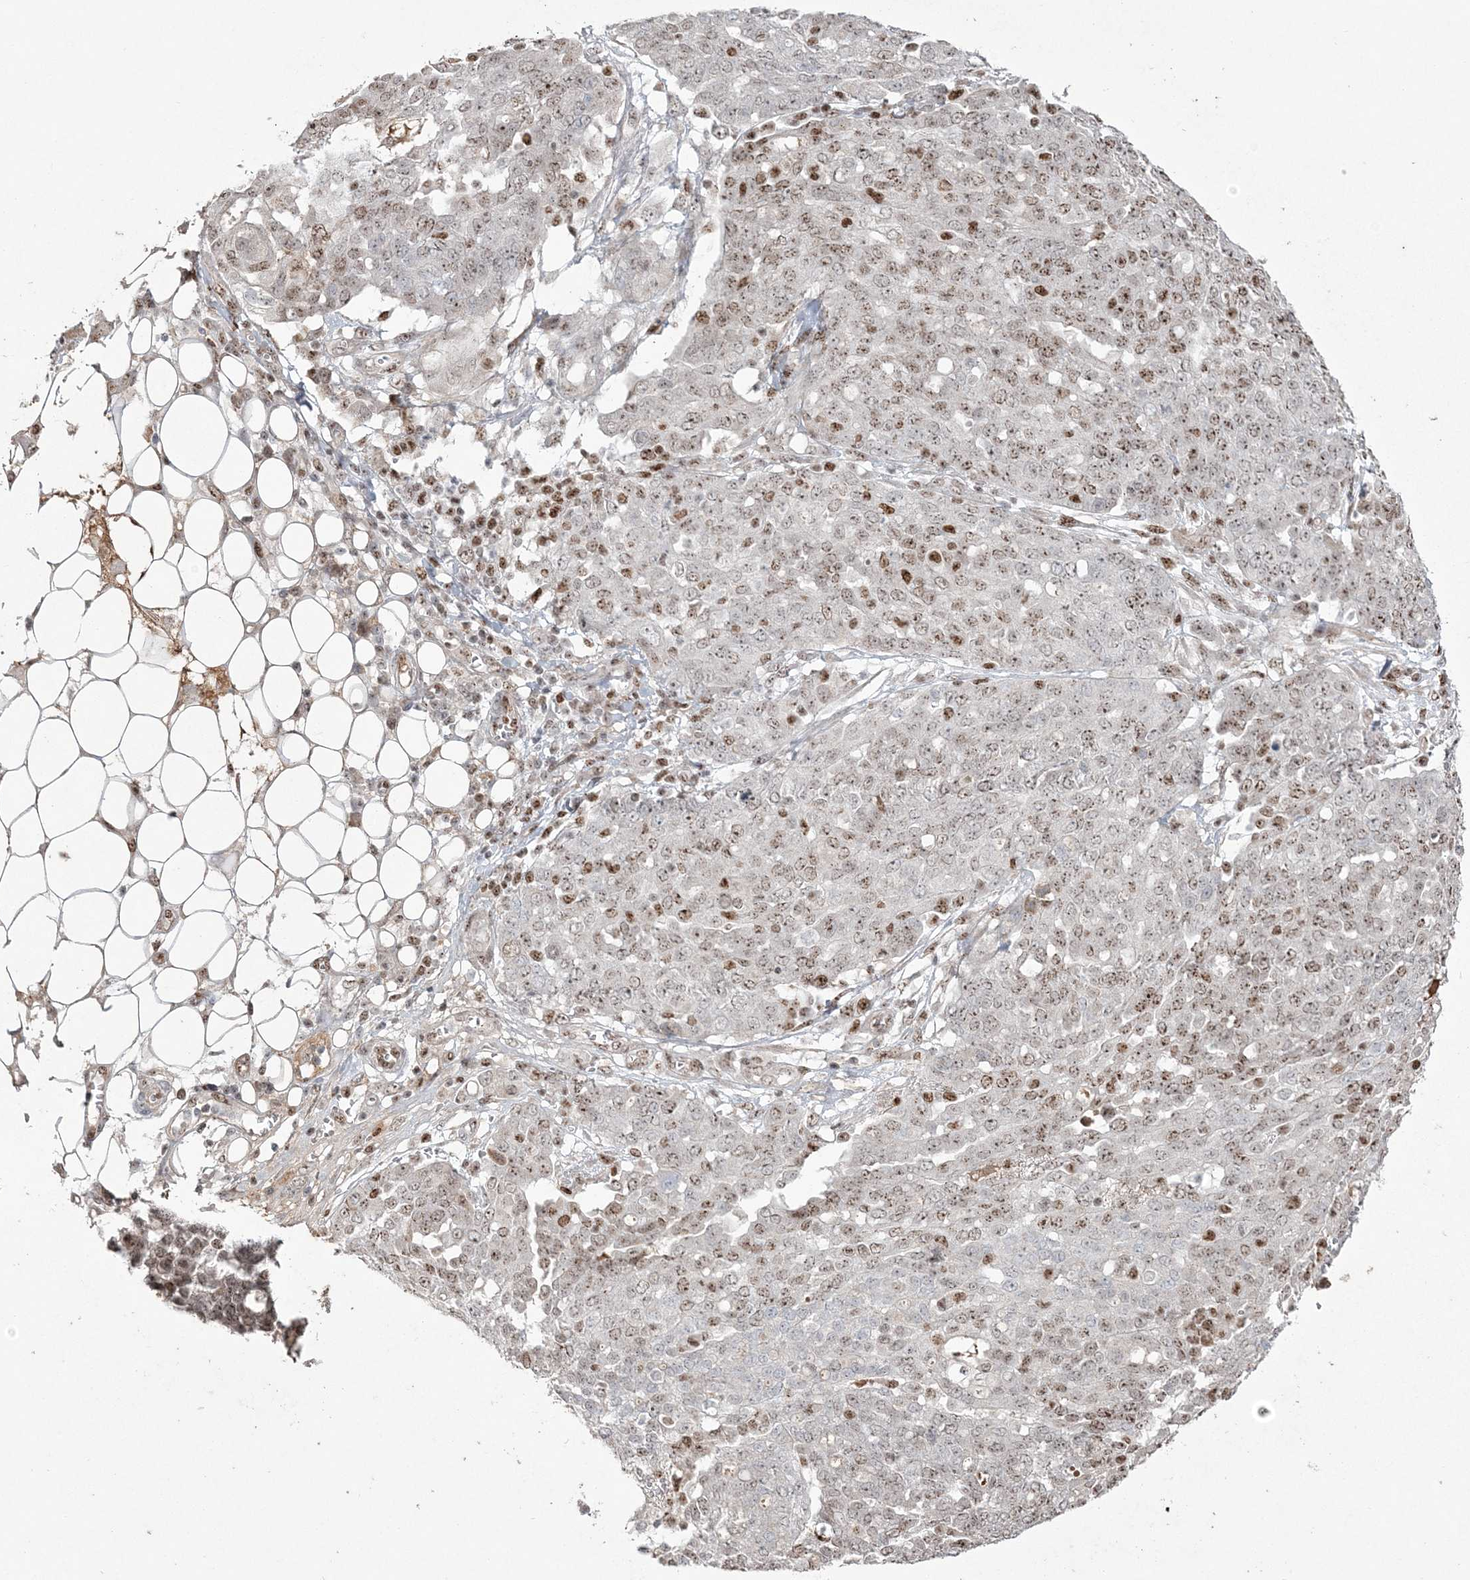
{"staining": {"intensity": "moderate", "quantity": "25%-75%", "location": "nuclear"}, "tissue": "ovarian cancer", "cell_type": "Tumor cells", "image_type": "cancer", "snomed": [{"axis": "morphology", "description": "Cystadenocarcinoma, serous, NOS"}, {"axis": "topography", "description": "Soft tissue"}, {"axis": "topography", "description": "Ovary"}], "caption": "Ovarian cancer (serous cystadenocarcinoma) was stained to show a protein in brown. There is medium levels of moderate nuclear staining in about 25%-75% of tumor cells.", "gene": "RBM17", "patient": {"sex": "female", "age": 57}}